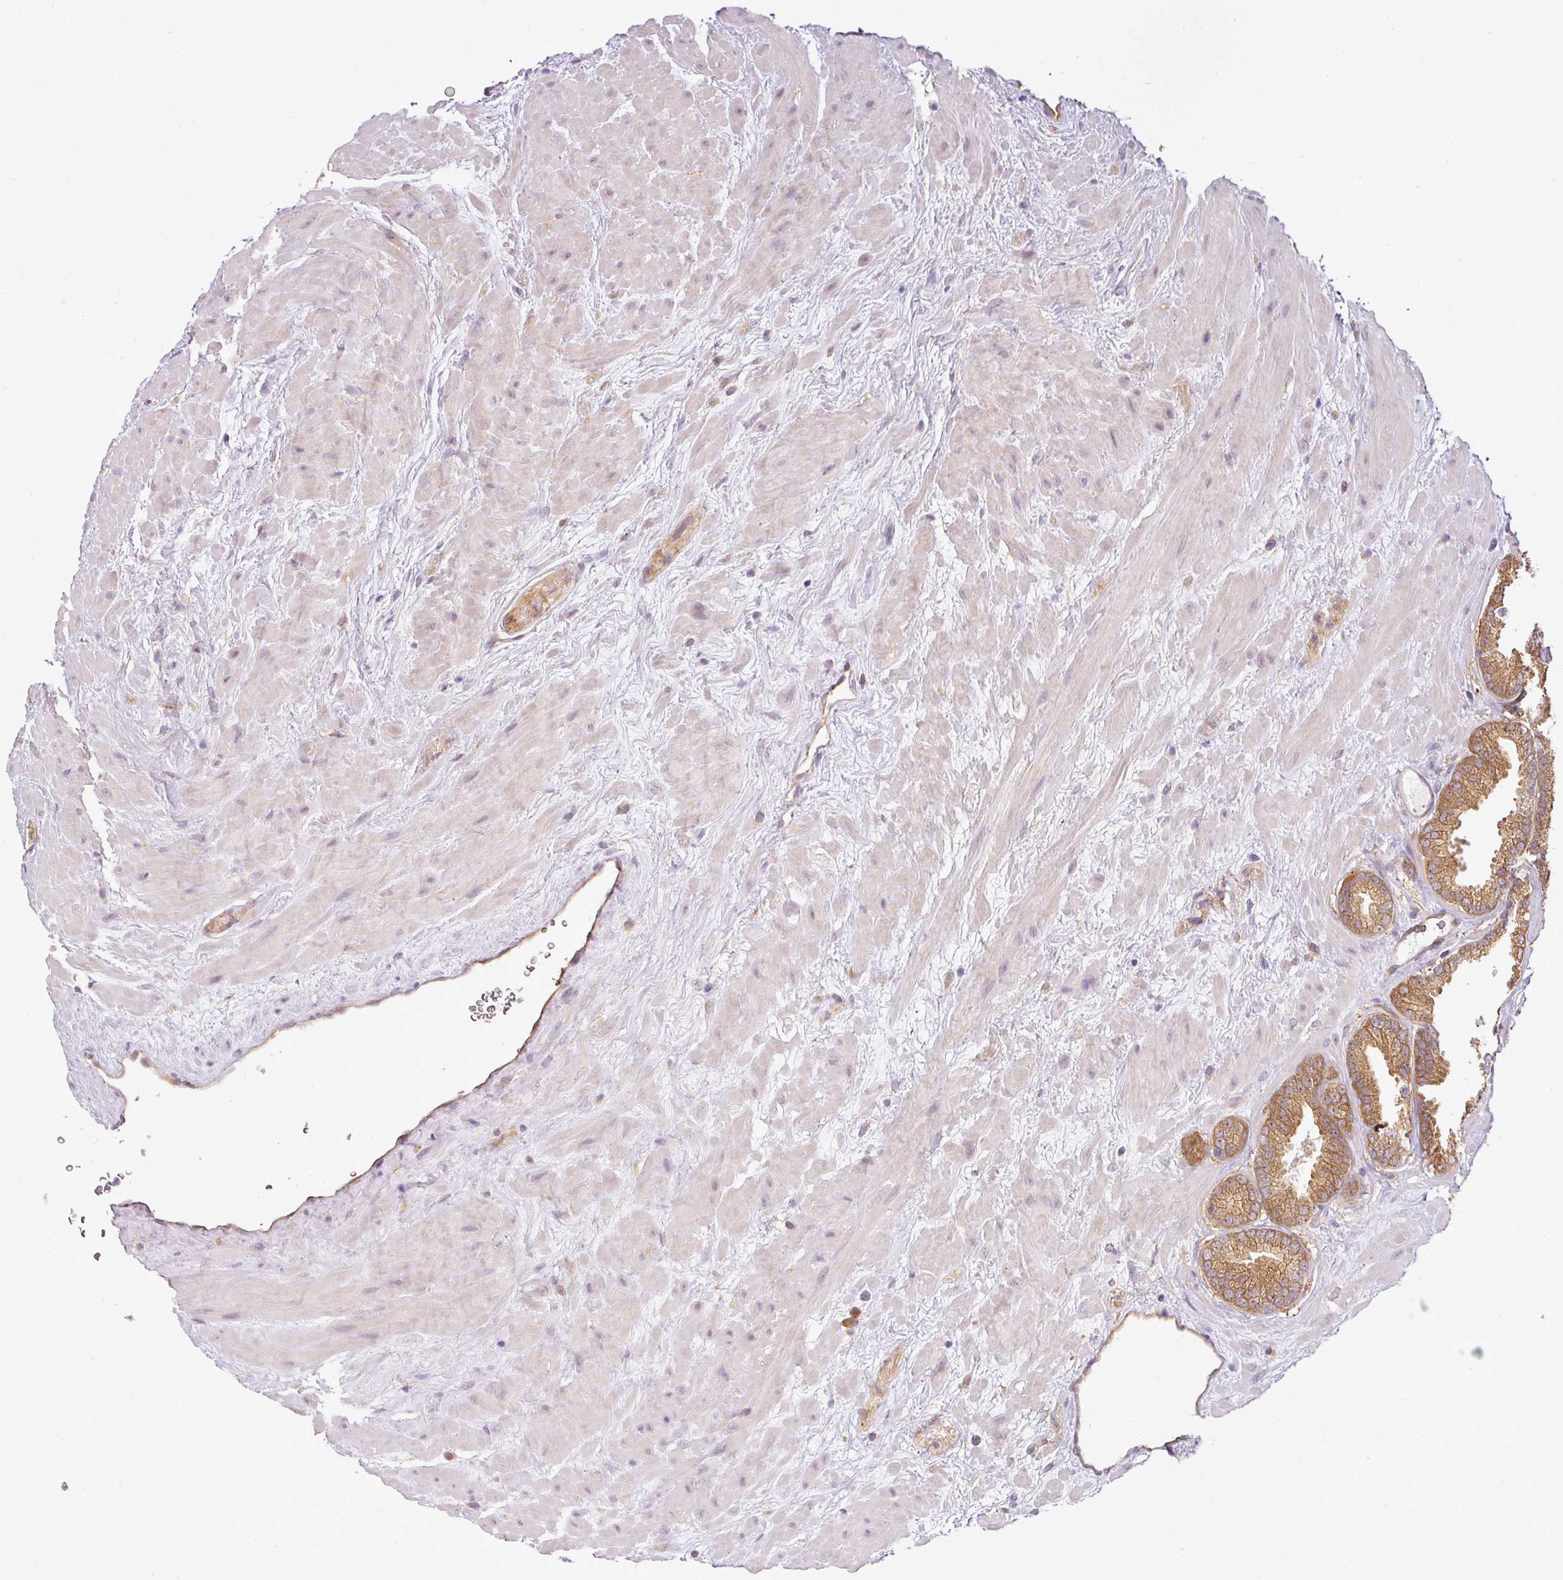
{"staining": {"intensity": "moderate", "quantity": ">75%", "location": "cytoplasmic/membranous"}, "tissue": "prostate cancer", "cell_type": "Tumor cells", "image_type": "cancer", "snomed": [{"axis": "morphology", "description": "Adenocarcinoma, Low grade"}, {"axis": "topography", "description": "Prostate"}], "caption": "Protein expression analysis of human prostate adenocarcinoma (low-grade) reveals moderate cytoplasmic/membranous expression in about >75% of tumor cells.", "gene": "ANKRD18A", "patient": {"sex": "male", "age": 62}}